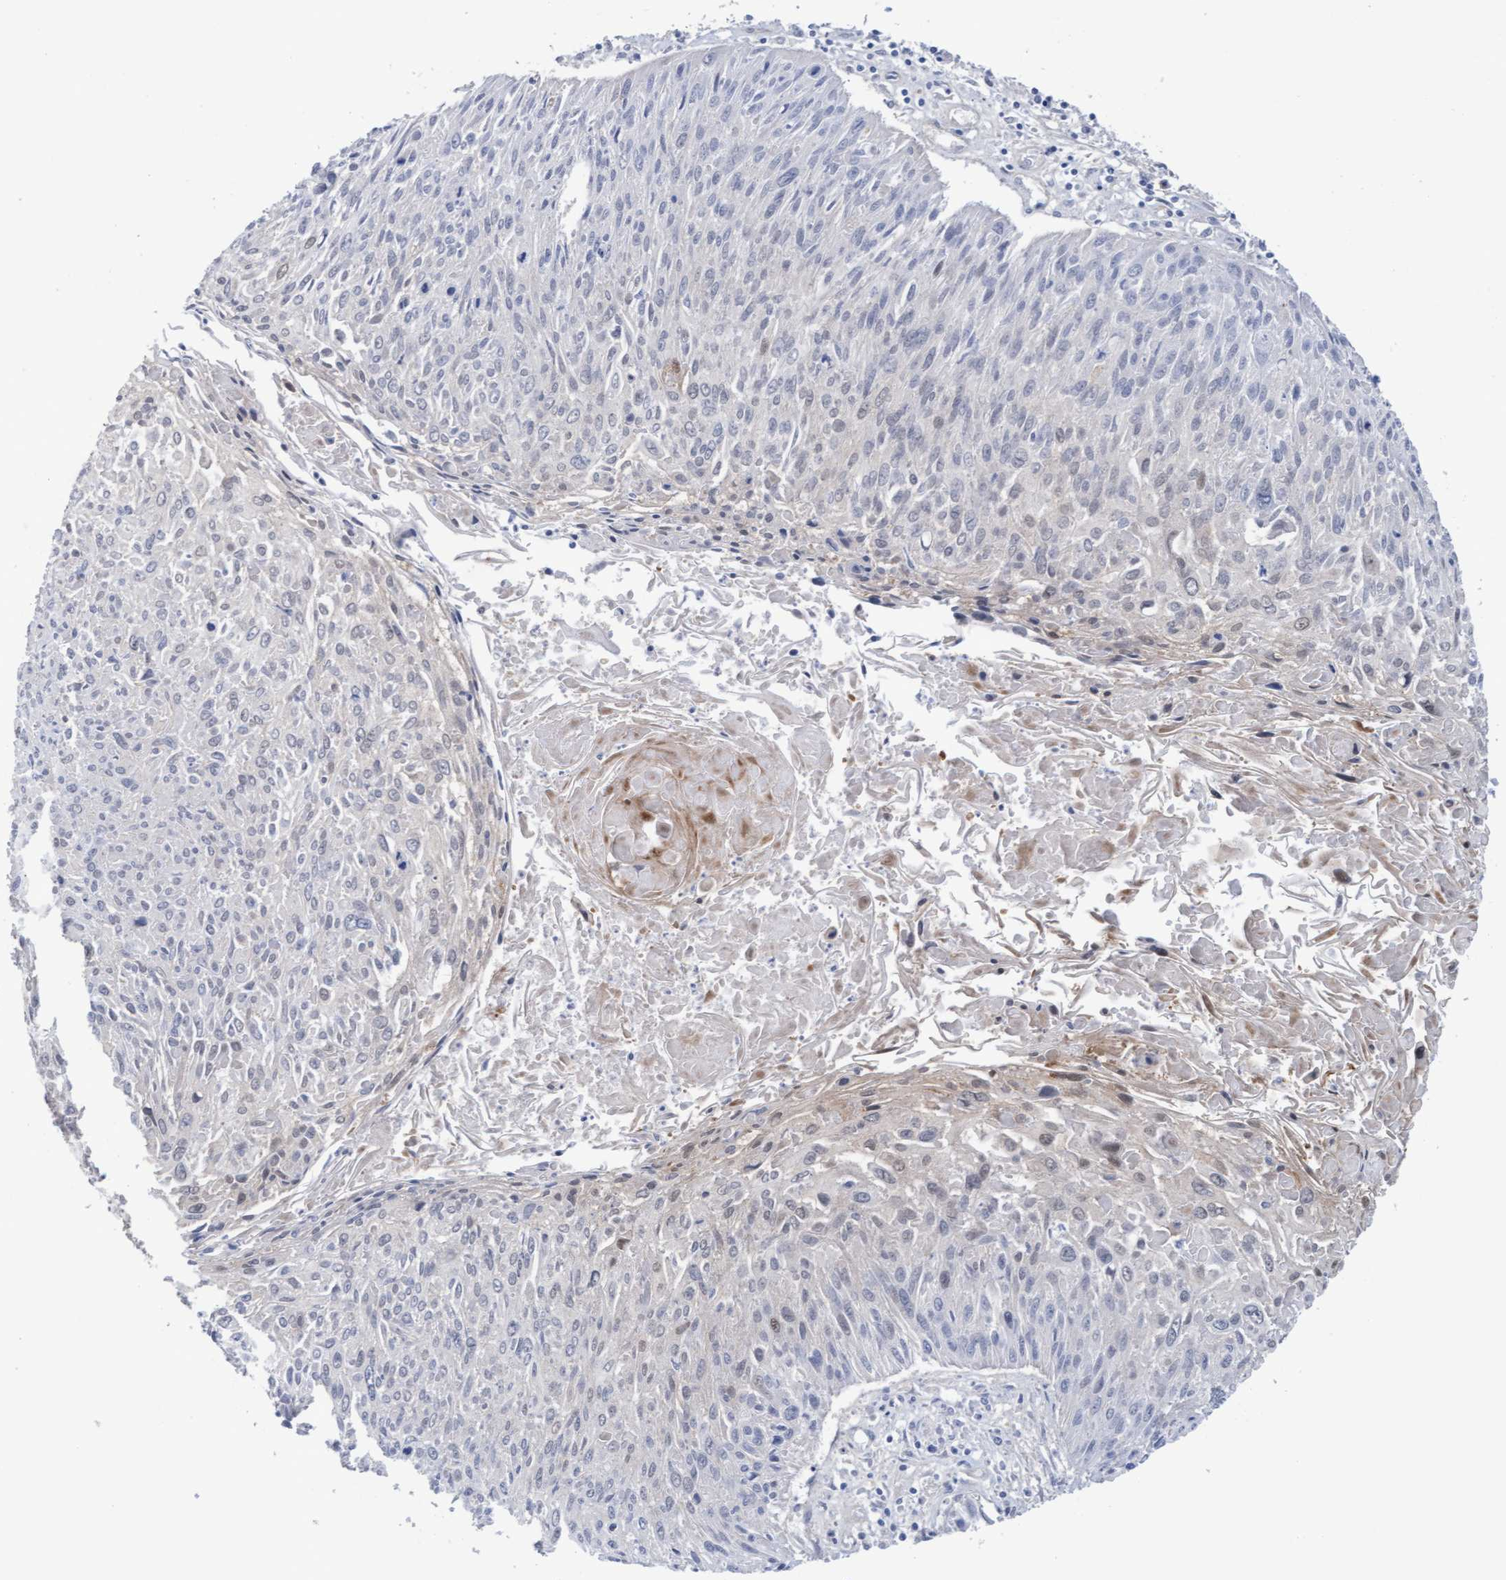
{"staining": {"intensity": "negative", "quantity": "none", "location": "none"}, "tissue": "cervical cancer", "cell_type": "Tumor cells", "image_type": "cancer", "snomed": [{"axis": "morphology", "description": "Squamous cell carcinoma, NOS"}, {"axis": "topography", "description": "Cervix"}], "caption": "A photomicrograph of cervical cancer stained for a protein demonstrates no brown staining in tumor cells. The staining was performed using DAB to visualize the protein expression in brown, while the nuclei were stained in blue with hematoxylin (Magnification: 20x).", "gene": "PLCD1", "patient": {"sex": "female", "age": 51}}